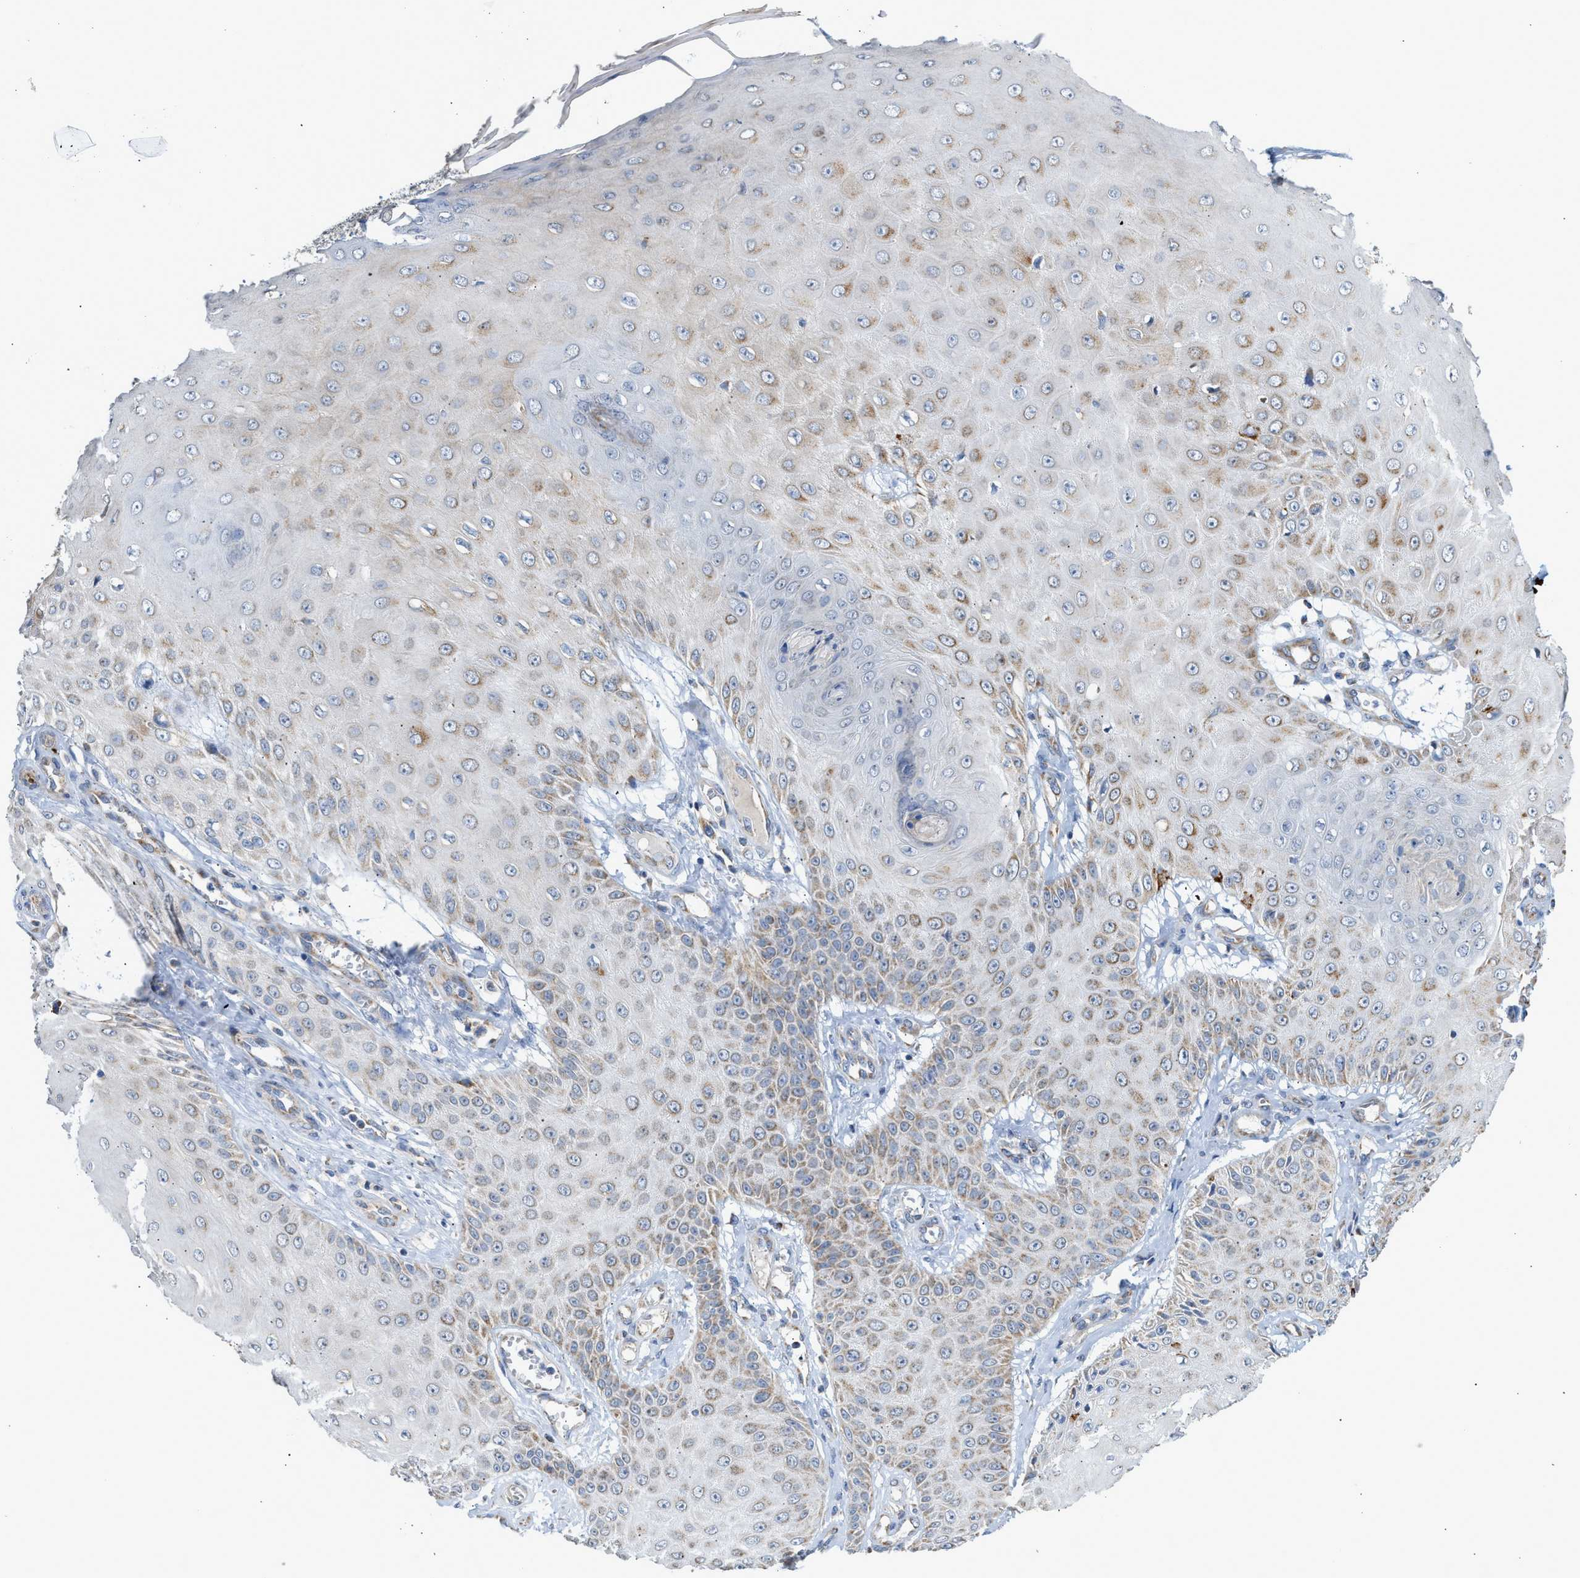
{"staining": {"intensity": "weak", "quantity": "25%-75%", "location": "cytoplasmic/membranous"}, "tissue": "skin cancer", "cell_type": "Tumor cells", "image_type": "cancer", "snomed": [{"axis": "morphology", "description": "Squamous cell carcinoma, NOS"}, {"axis": "topography", "description": "Skin"}], "caption": "A high-resolution image shows IHC staining of skin cancer (squamous cell carcinoma), which reveals weak cytoplasmic/membranous positivity in about 25%-75% of tumor cells.", "gene": "GOT2", "patient": {"sex": "male", "age": 74}}